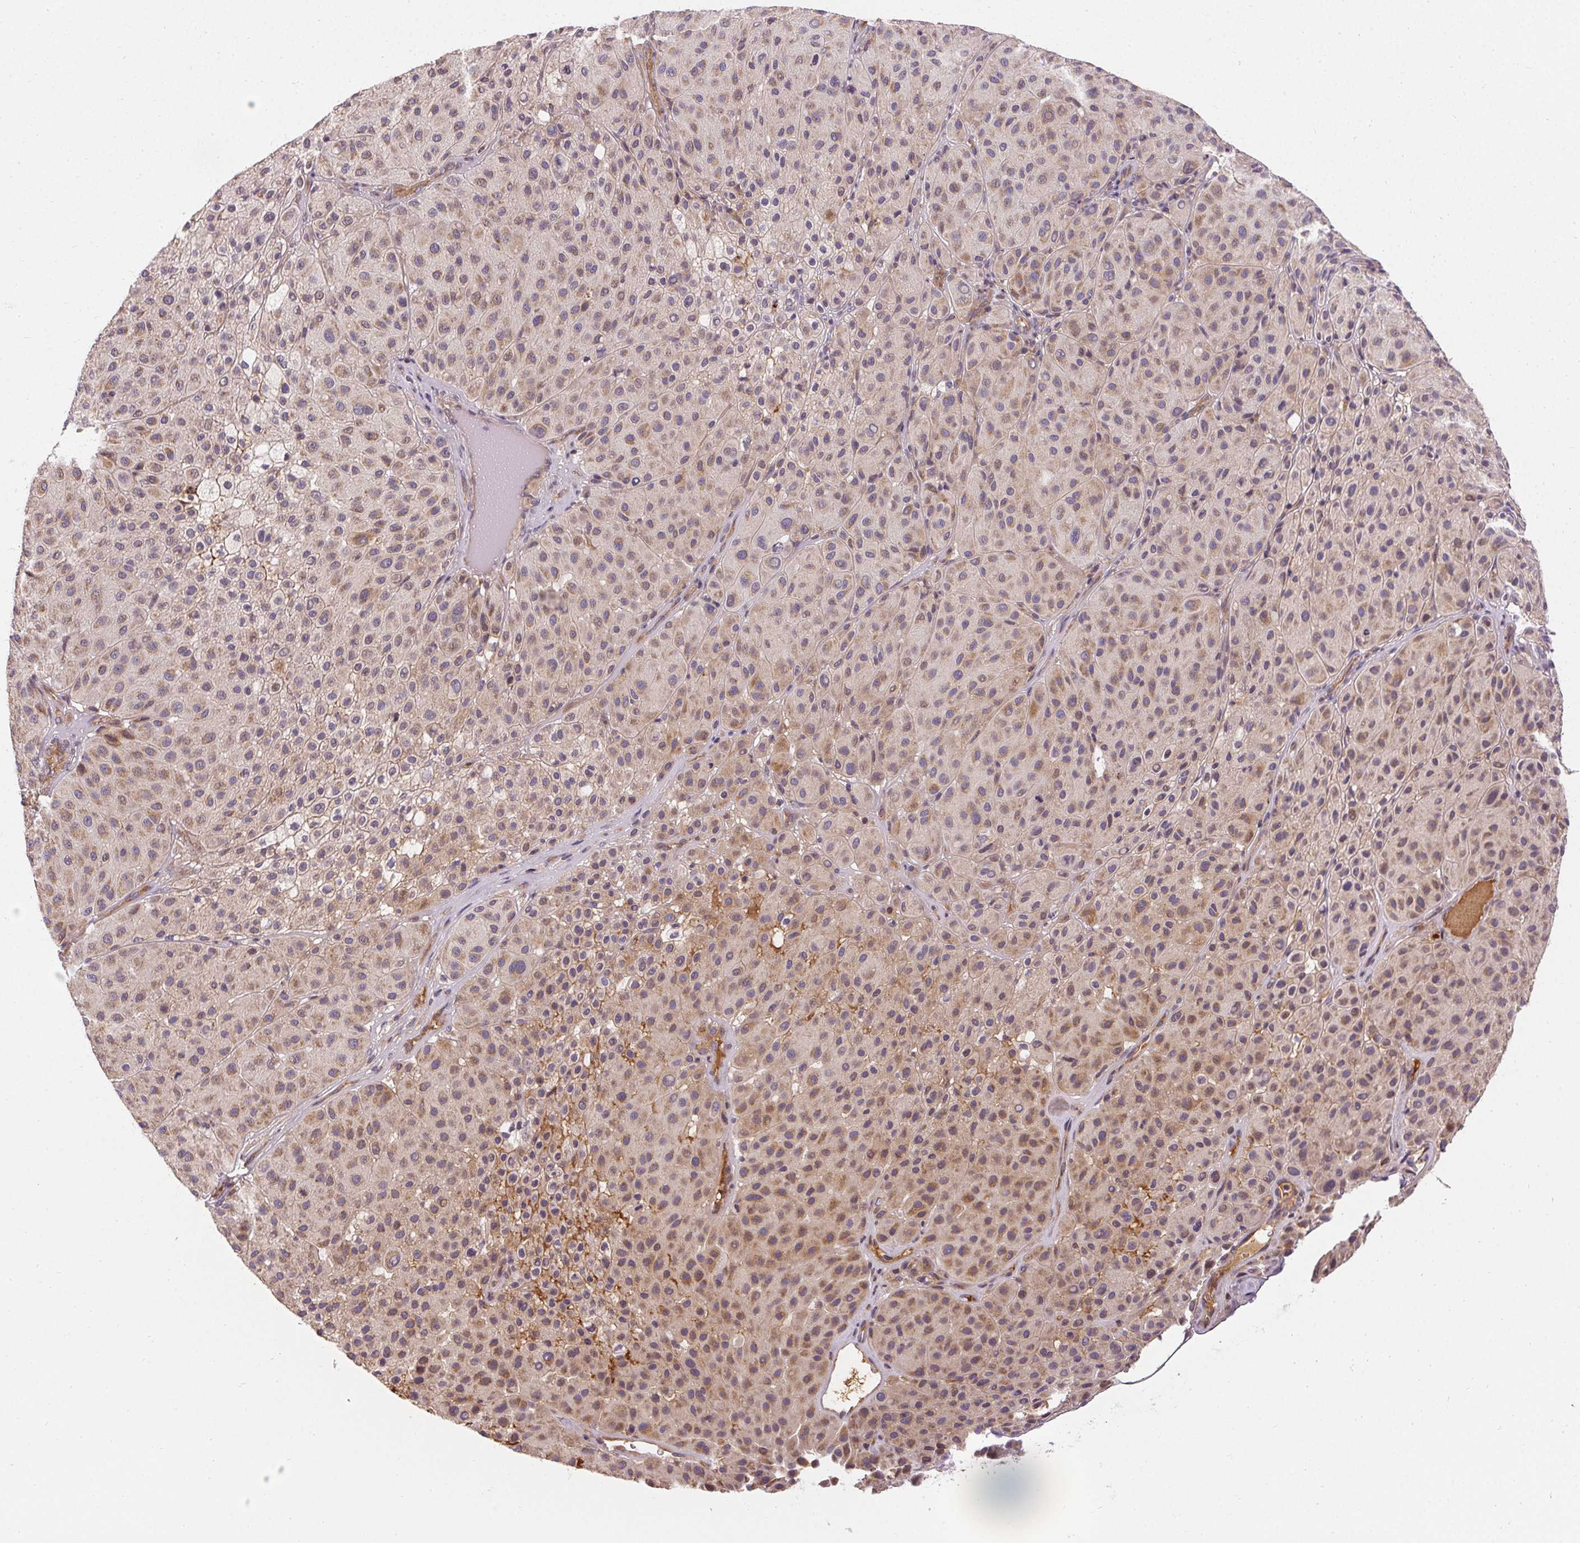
{"staining": {"intensity": "weak", "quantity": "25%-75%", "location": "cytoplasmic/membranous"}, "tissue": "melanoma", "cell_type": "Tumor cells", "image_type": "cancer", "snomed": [{"axis": "morphology", "description": "Malignant melanoma, Metastatic site"}, {"axis": "topography", "description": "Smooth muscle"}], "caption": "Melanoma tissue exhibits weak cytoplasmic/membranous positivity in about 25%-75% of tumor cells", "gene": "APLP1", "patient": {"sex": "male", "age": 41}}